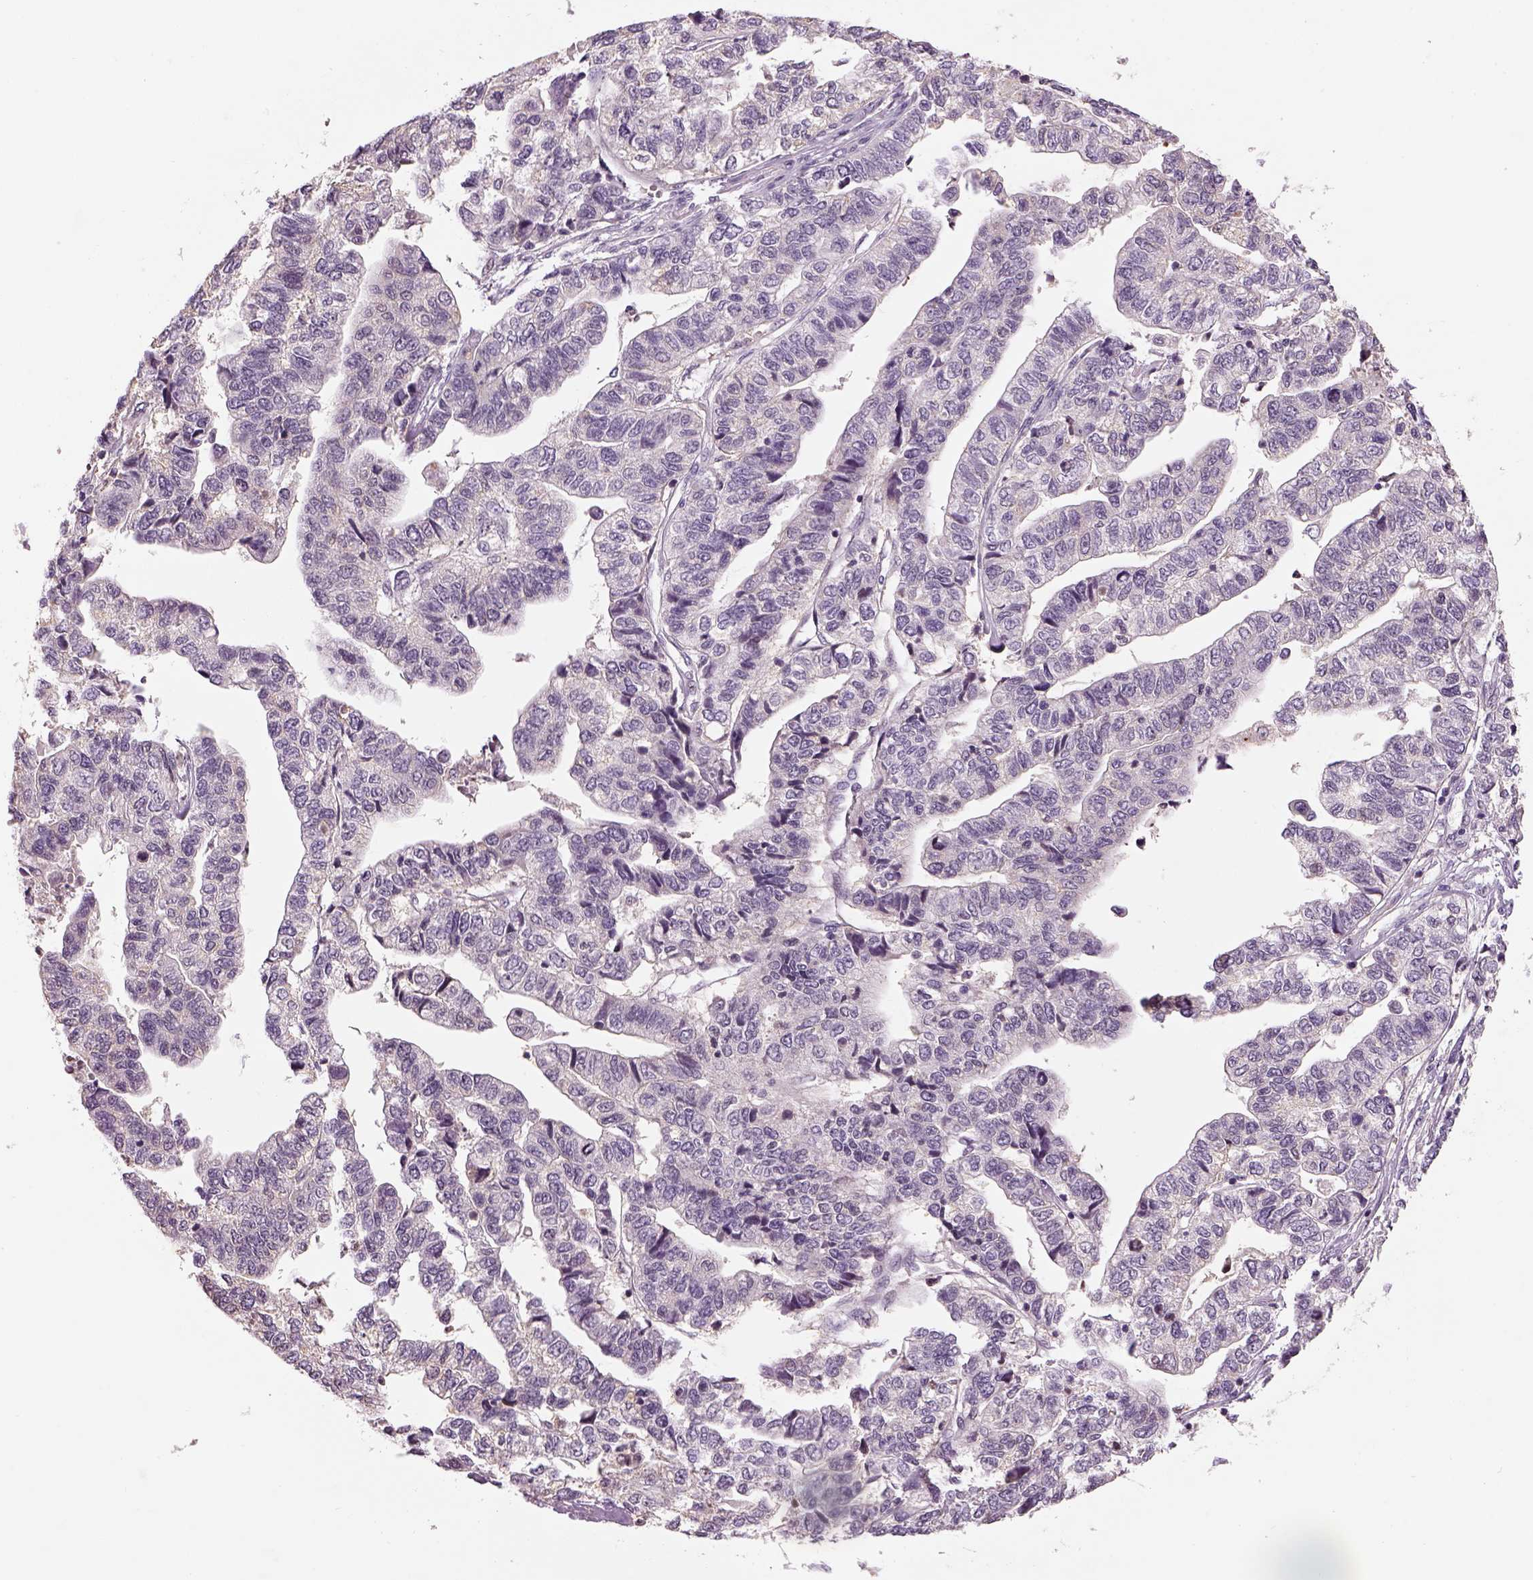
{"staining": {"intensity": "negative", "quantity": "none", "location": "none"}, "tissue": "stomach cancer", "cell_type": "Tumor cells", "image_type": "cancer", "snomed": [{"axis": "morphology", "description": "Adenocarcinoma, NOS"}, {"axis": "topography", "description": "Stomach, upper"}], "caption": "Human stomach adenocarcinoma stained for a protein using immunohistochemistry exhibits no expression in tumor cells.", "gene": "GDNF", "patient": {"sex": "female", "age": 67}}